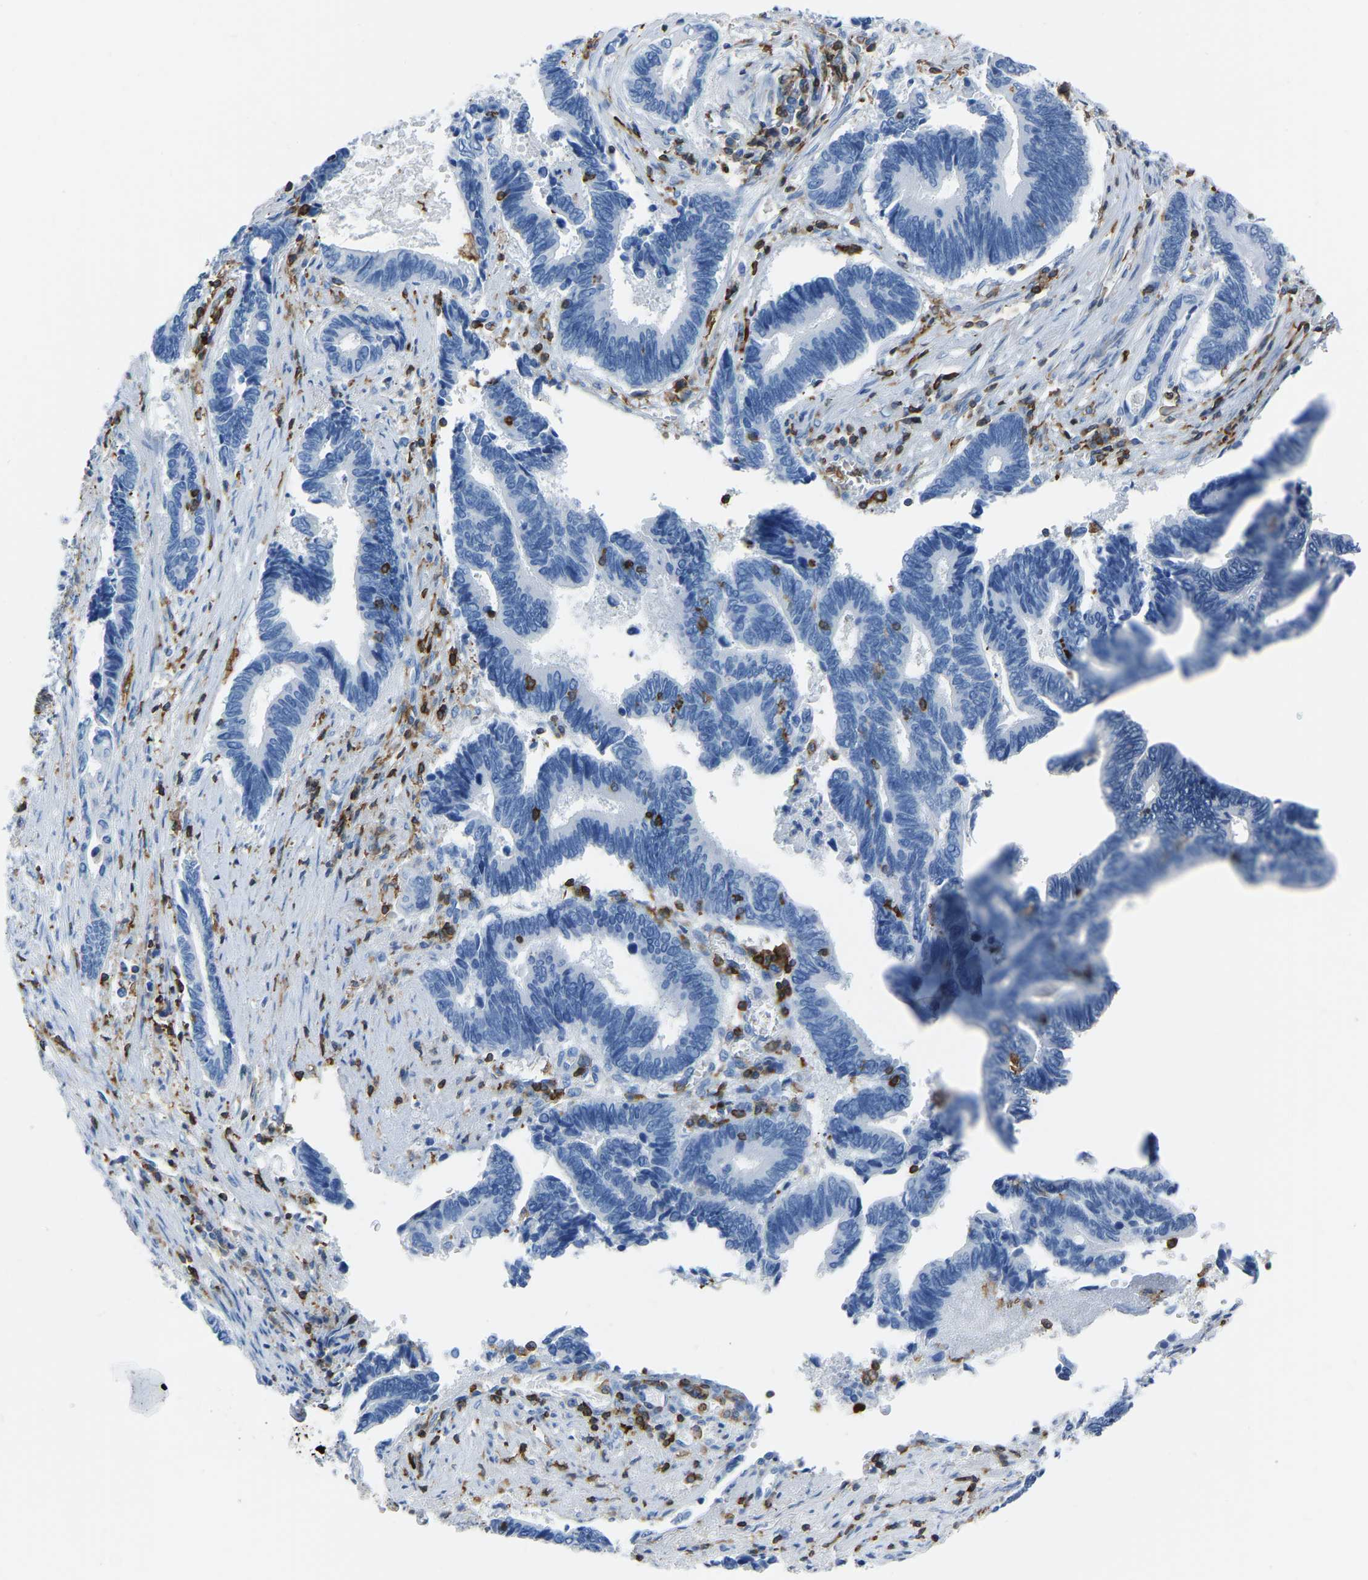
{"staining": {"intensity": "negative", "quantity": "none", "location": "none"}, "tissue": "pancreatic cancer", "cell_type": "Tumor cells", "image_type": "cancer", "snomed": [{"axis": "morphology", "description": "Adenocarcinoma, NOS"}, {"axis": "topography", "description": "Pancreas"}], "caption": "Immunohistochemistry (IHC) photomicrograph of pancreatic cancer (adenocarcinoma) stained for a protein (brown), which exhibits no staining in tumor cells.", "gene": "LSP1", "patient": {"sex": "female", "age": 70}}